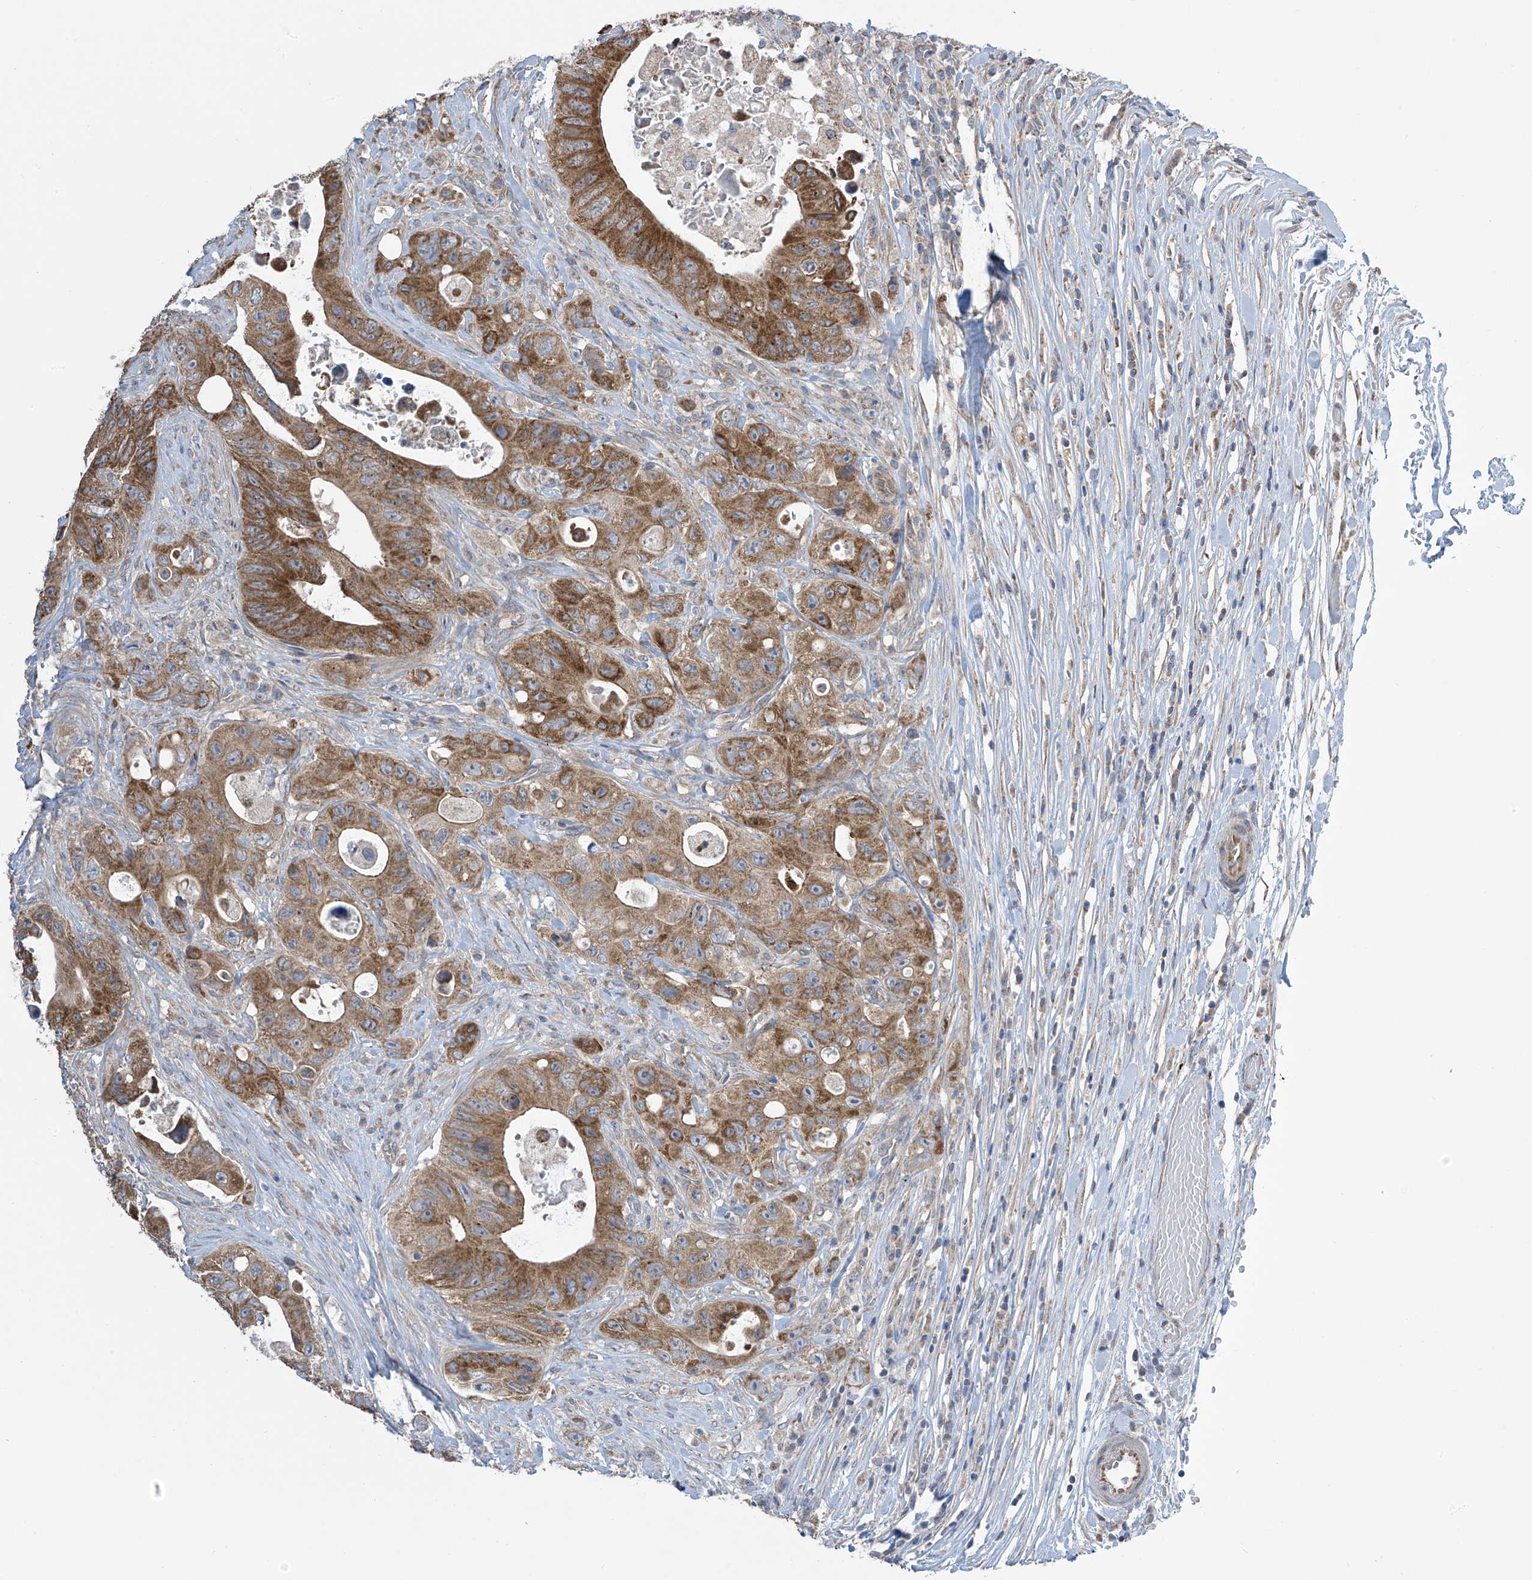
{"staining": {"intensity": "moderate", "quantity": ">75%", "location": "cytoplasmic/membranous"}, "tissue": "colorectal cancer", "cell_type": "Tumor cells", "image_type": "cancer", "snomed": [{"axis": "morphology", "description": "Adenocarcinoma, NOS"}, {"axis": "topography", "description": "Colon"}], "caption": "Moderate cytoplasmic/membranous expression for a protein is identified in about >75% of tumor cells of adenocarcinoma (colorectal) using IHC.", "gene": "PNPT1", "patient": {"sex": "female", "age": 46}}